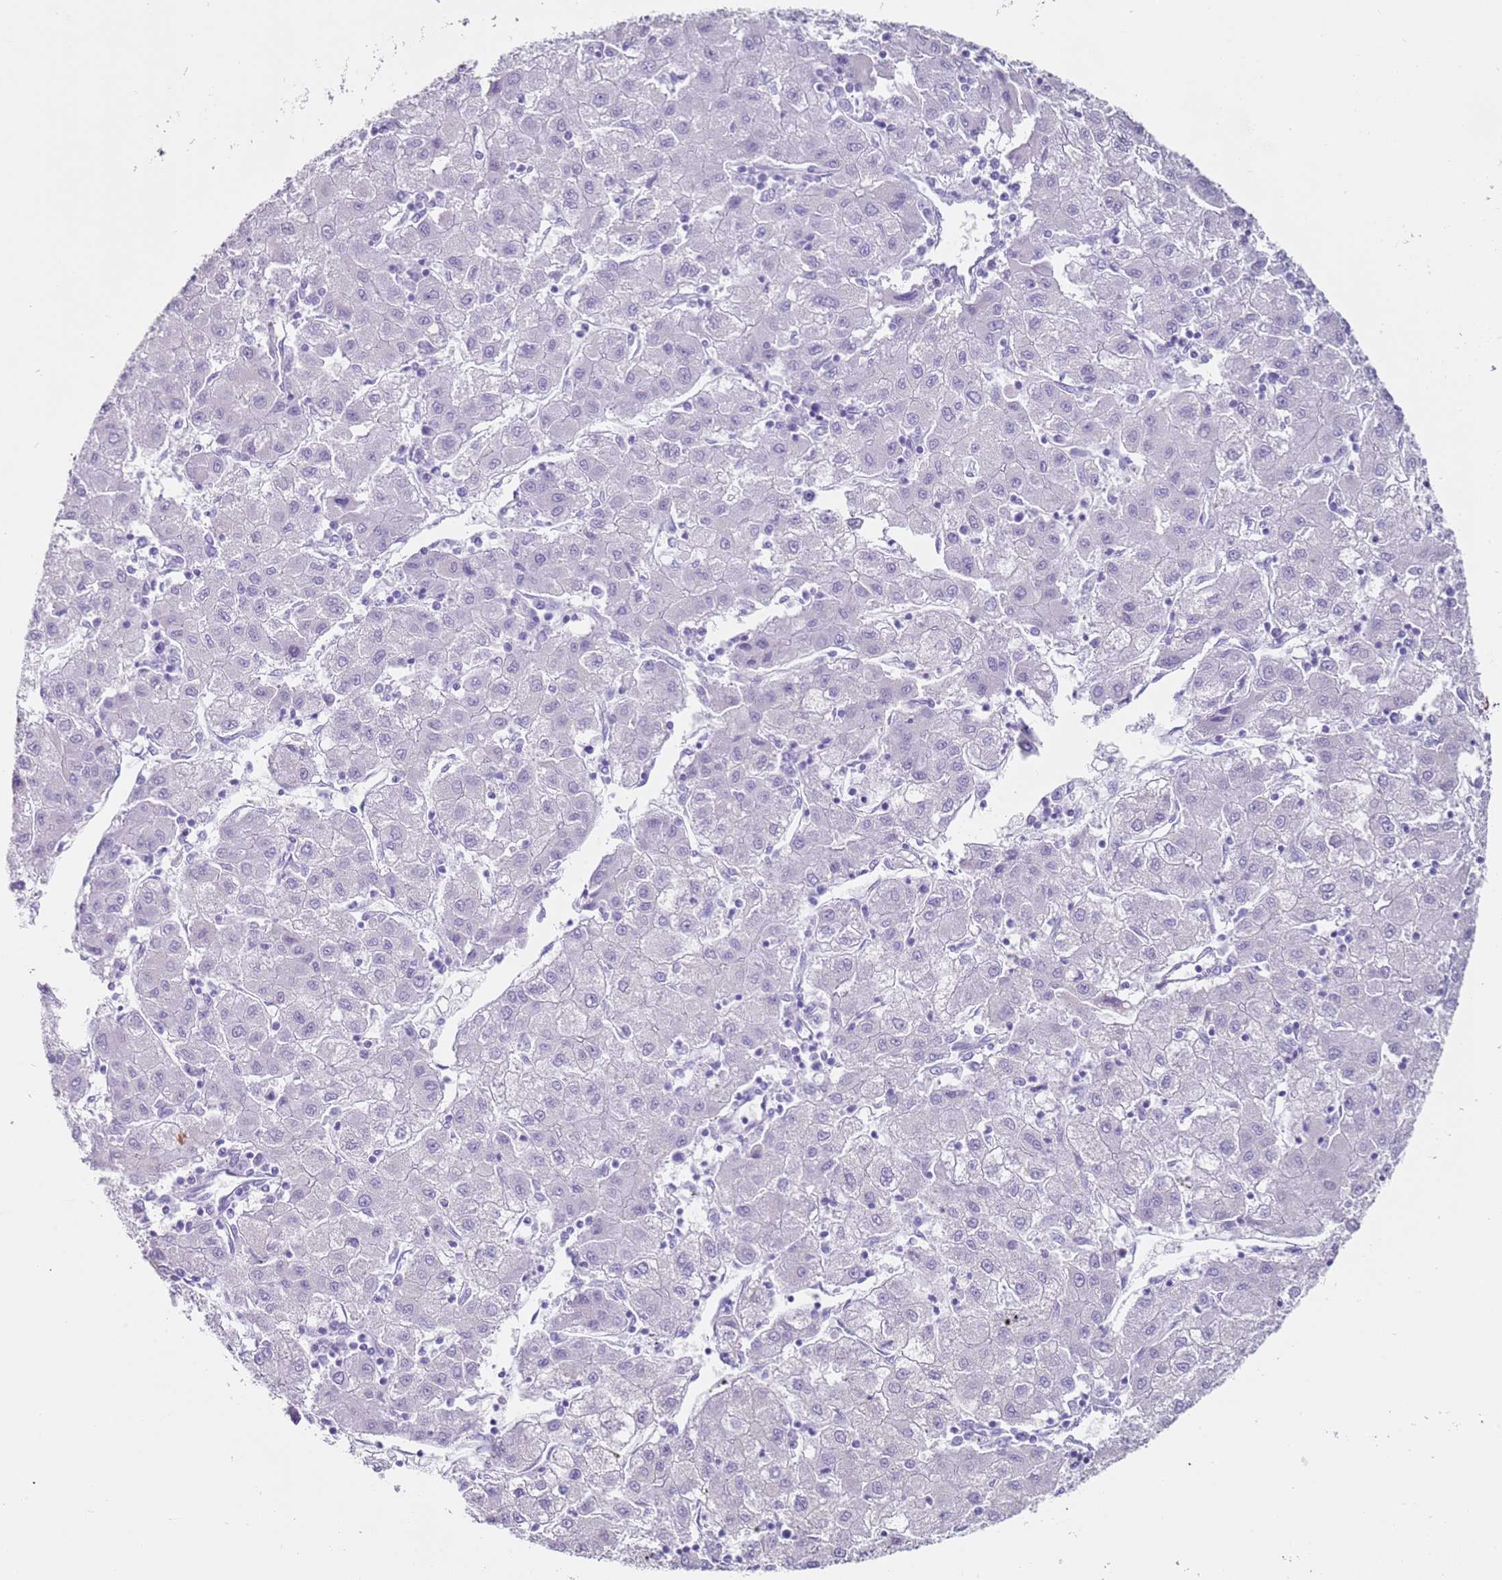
{"staining": {"intensity": "negative", "quantity": "none", "location": "none"}, "tissue": "liver cancer", "cell_type": "Tumor cells", "image_type": "cancer", "snomed": [{"axis": "morphology", "description": "Carcinoma, Hepatocellular, NOS"}, {"axis": "topography", "description": "Liver"}], "caption": "Tumor cells are negative for protein expression in human liver hepatocellular carcinoma.", "gene": "ALS2", "patient": {"sex": "male", "age": 72}}